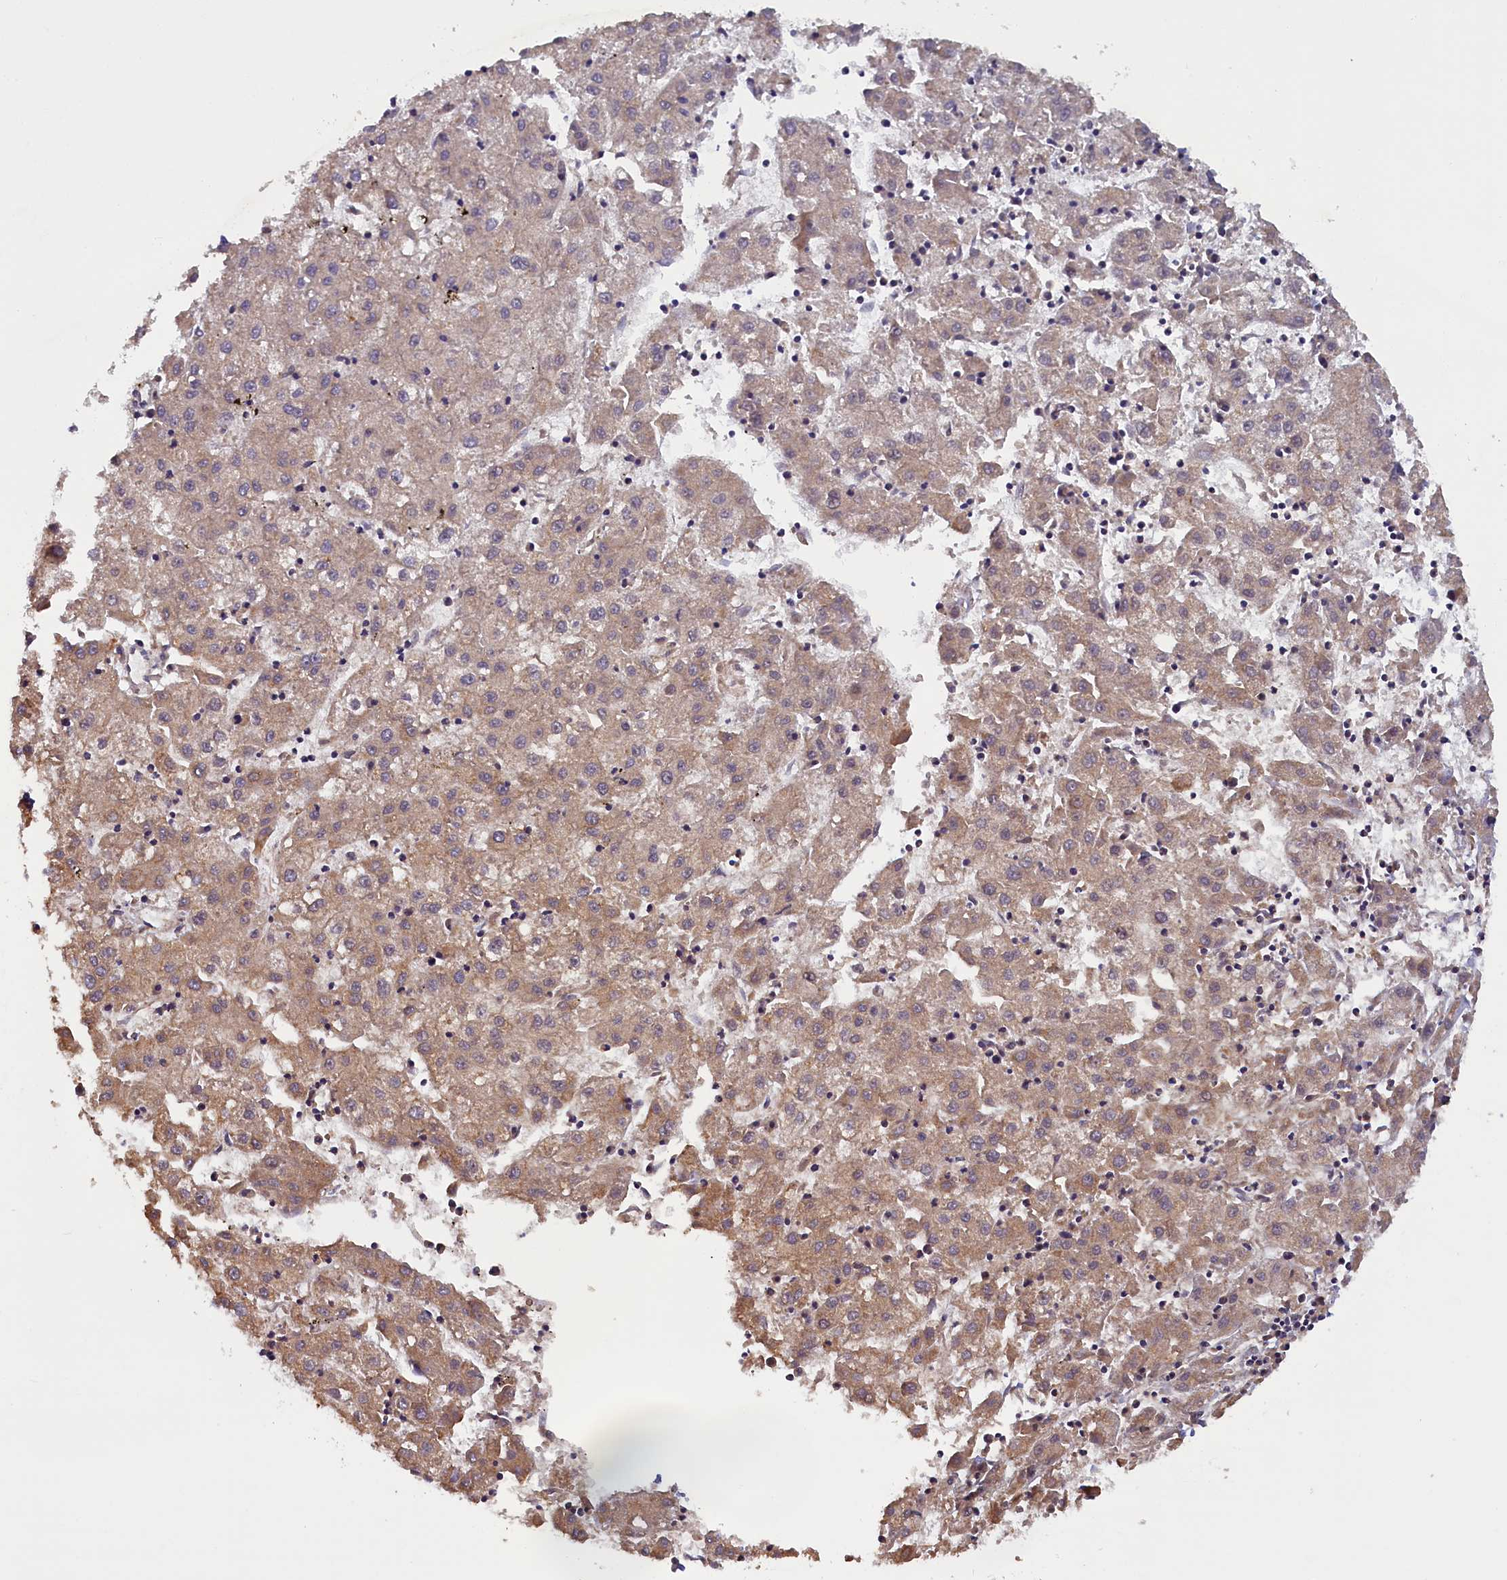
{"staining": {"intensity": "moderate", "quantity": "25%-75%", "location": "cytoplasmic/membranous"}, "tissue": "liver cancer", "cell_type": "Tumor cells", "image_type": "cancer", "snomed": [{"axis": "morphology", "description": "Carcinoma, Hepatocellular, NOS"}, {"axis": "topography", "description": "Liver"}], "caption": "A high-resolution image shows immunohistochemistry staining of liver cancer, which reveals moderate cytoplasmic/membranous positivity in about 25%-75% of tumor cells.", "gene": "CCDC9B", "patient": {"sex": "male", "age": 72}}